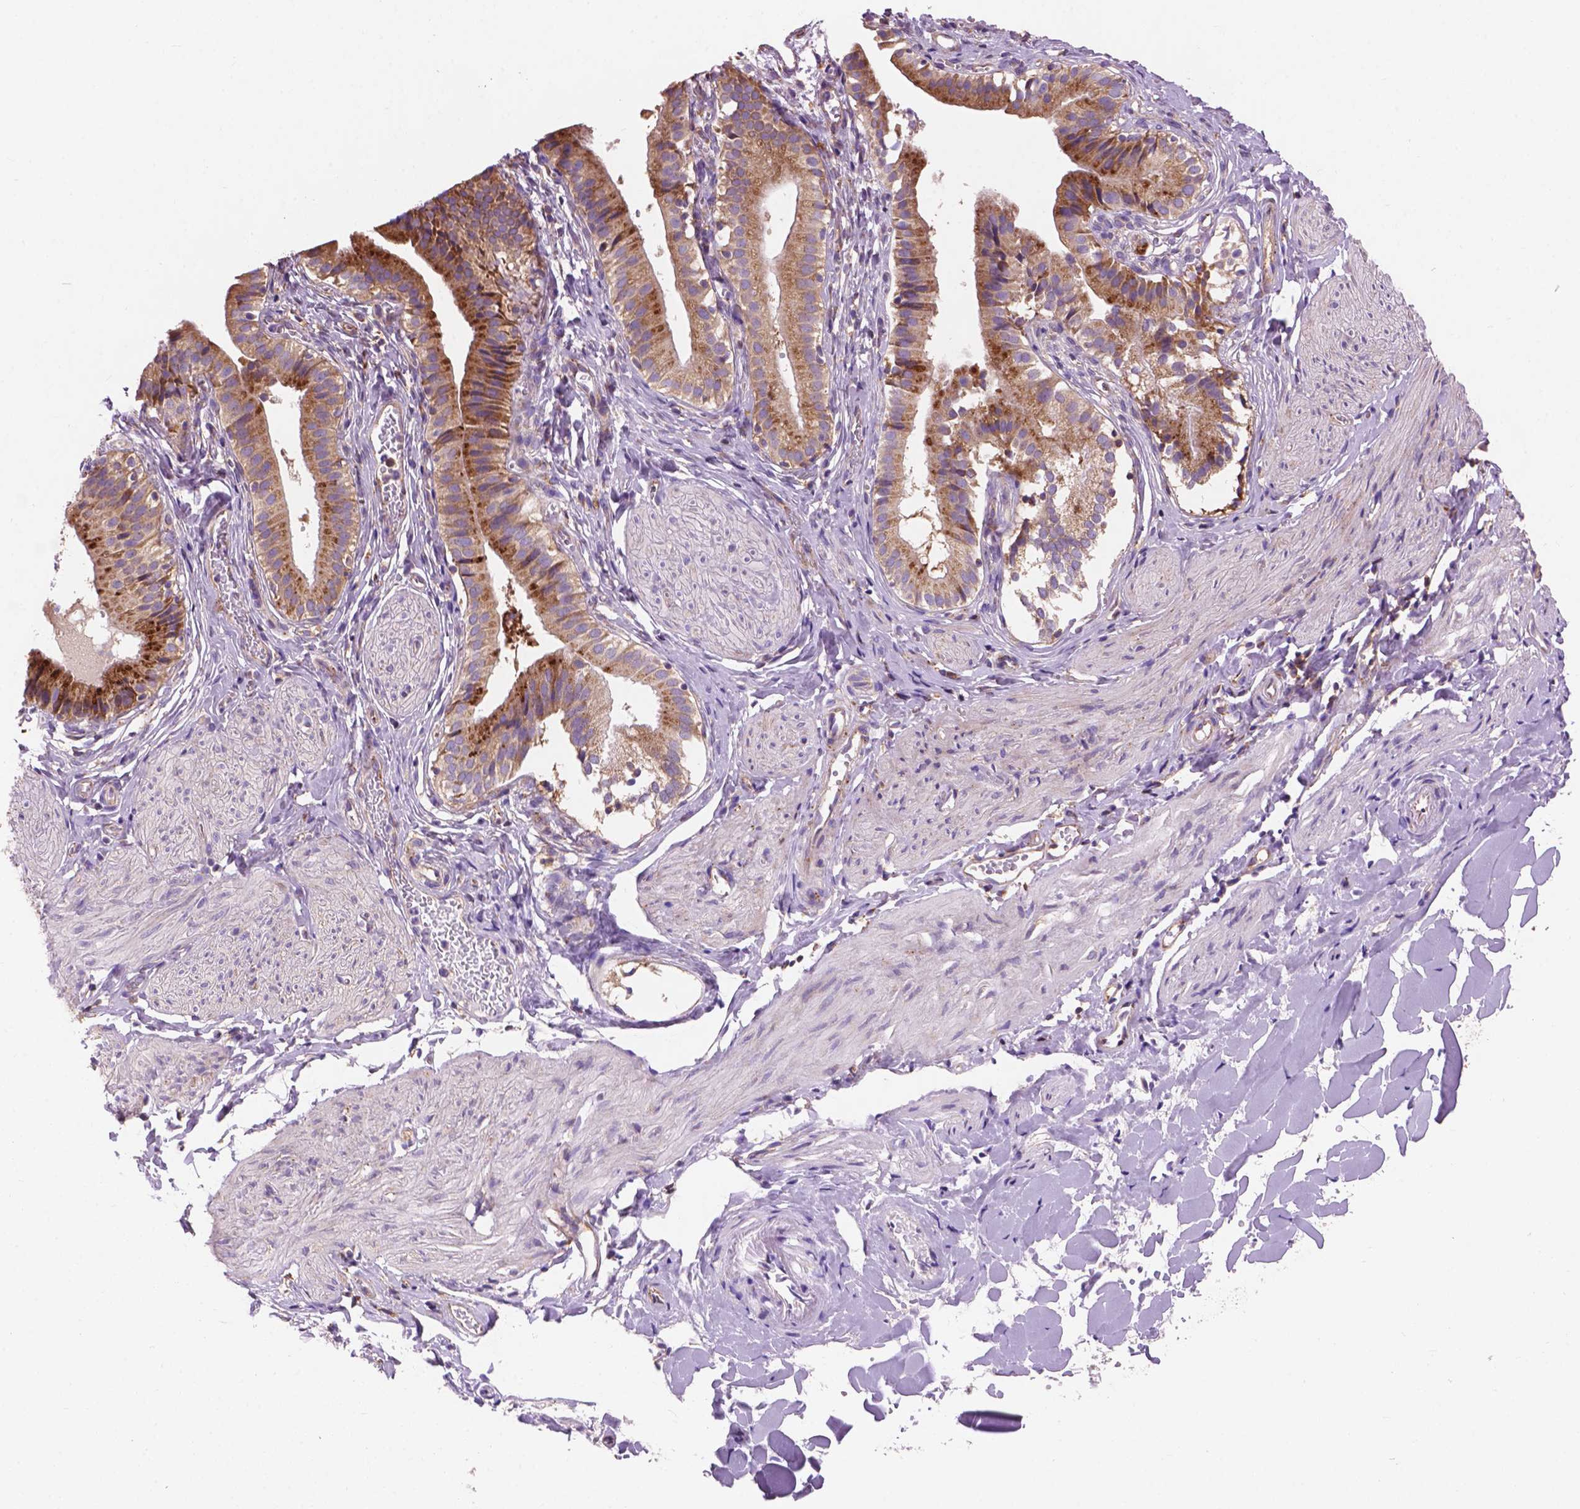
{"staining": {"intensity": "moderate", "quantity": "25%-75%", "location": "cytoplasmic/membranous"}, "tissue": "gallbladder", "cell_type": "Glandular cells", "image_type": "normal", "snomed": [{"axis": "morphology", "description": "Normal tissue, NOS"}, {"axis": "topography", "description": "Gallbladder"}], "caption": "About 25%-75% of glandular cells in normal human gallbladder show moderate cytoplasmic/membranous protein positivity as visualized by brown immunohistochemical staining.", "gene": "RPL37A", "patient": {"sex": "female", "age": 47}}